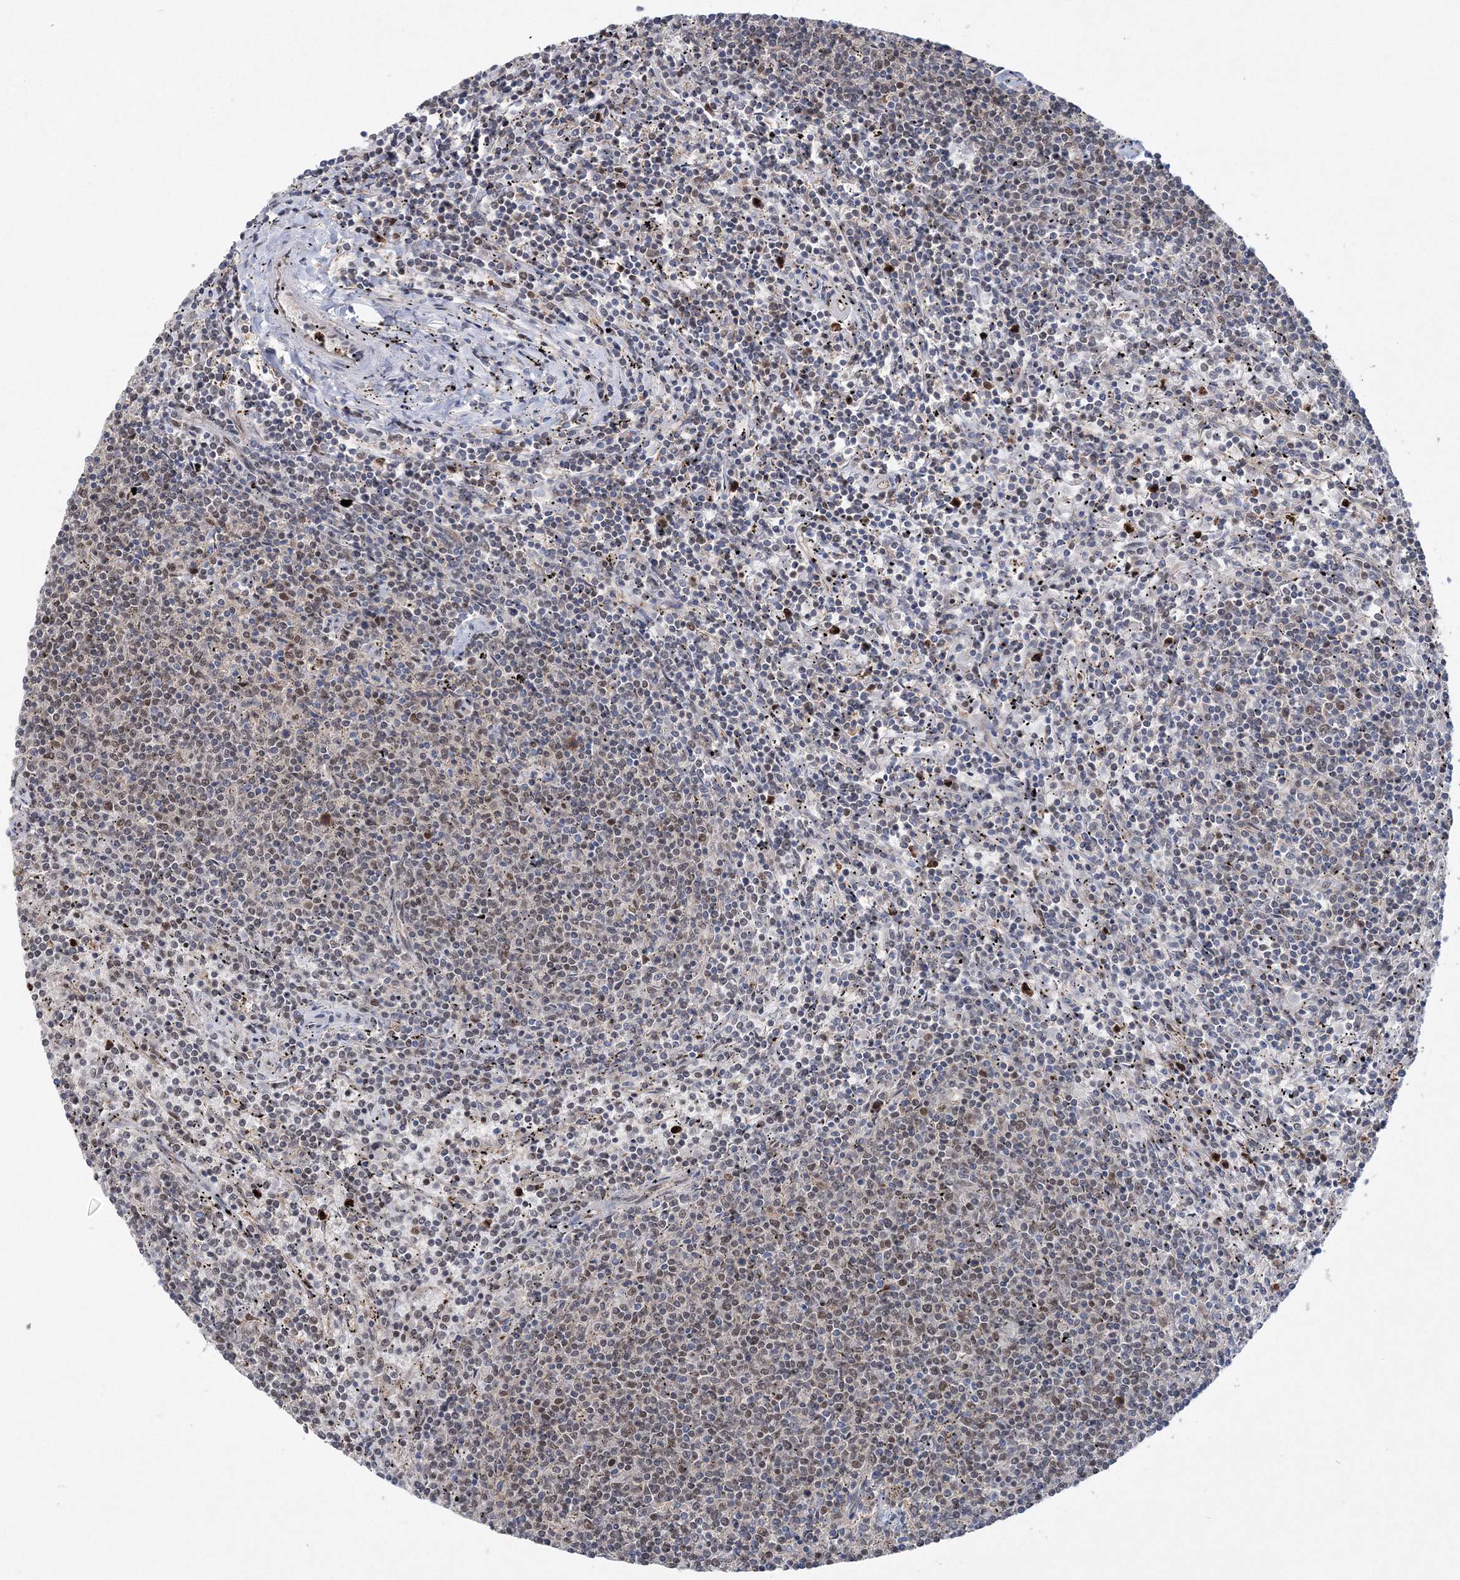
{"staining": {"intensity": "weak", "quantity": "25%-75%", "location": "nuclear"}, "tissue": "lymphoma", "cell_type": "Tumor cells", "image_type": "cancer", "snomed": [{"axis": "morphology", "description": "Malignant lymphoma, non-Hodgkin's type, Low grade"}, {"axis": "topography", "description": "Spleen"}], "caption": "Immunohistochemistry of human lymphoma exhibits low levels of weak nuclear positivity in about 25%-75% of tumor cells. (Stains: DAB in brown, nuclei in blue, Microscopy: brightfield microscopy at high magnification).", "gene": "PDS5A", "patient": {"sex": "female", "age": 50}}